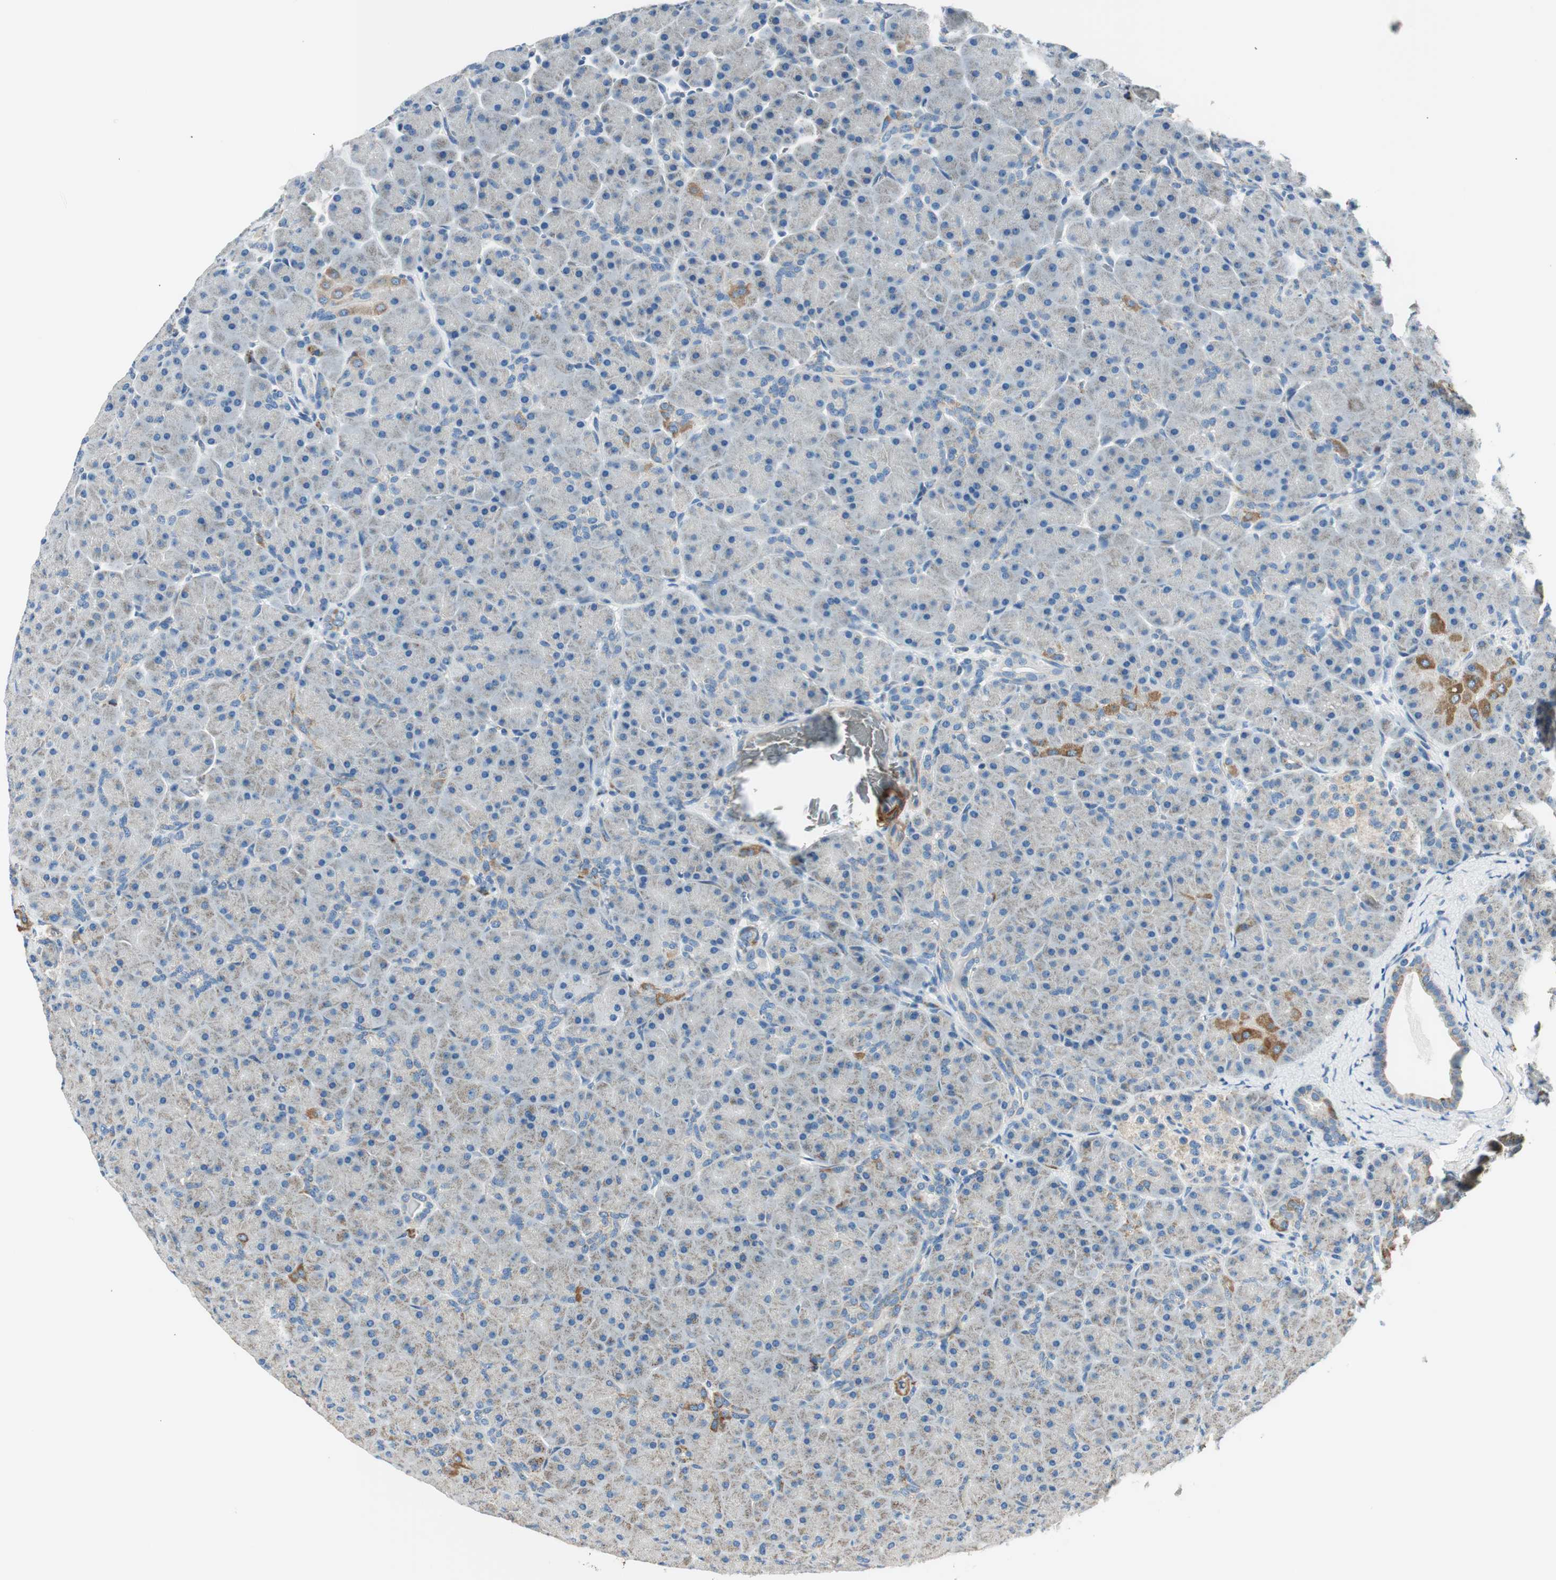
{"staining": {"intensity": "moderate", "quantity": "25%-75%", "location": "cytoplasmic/membranous"}, "tissue": "pancreas", "cell_type": "Exocrine glandular cells", "image_type": "normal", "snomed": [{"axis": "morphology", "description": "Normal tissue, NOS"}, {"axis": "topography", "description": "Pancreas"}], "caption": "This is an image of IHC staining of normal pancreas, which shows moderate staining in the cytoplasmic/membranous of exocrine glandular cells.", "gene": "RORB", "patient": {"sex": "male", "age": 66}}